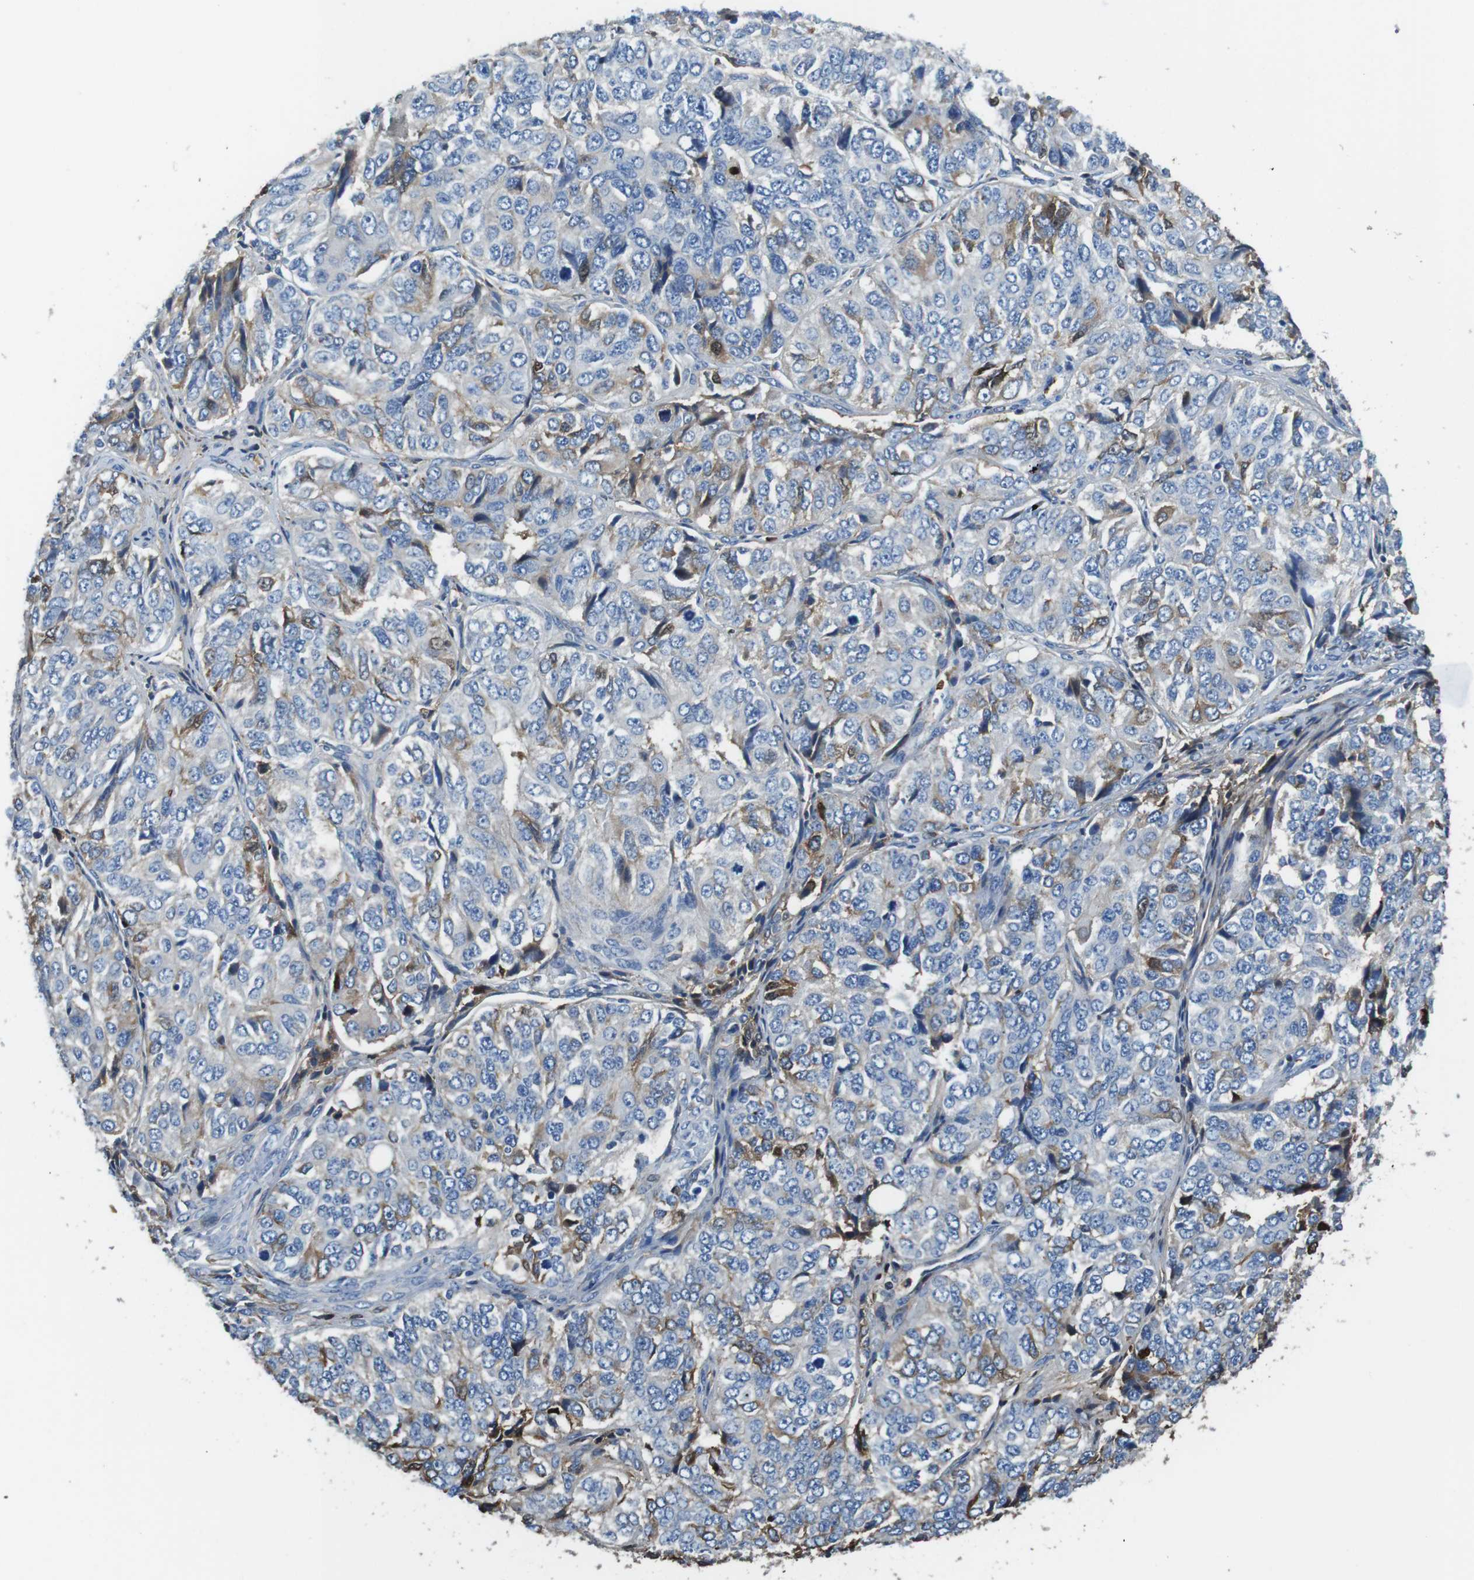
{"staining": {"intensity": "moderate", "quantity": "<25%", "location": "cytoplasmic/membranous"}, "tissue": "ovarian cancer", "cell_type": "Tumor cells", "image_type": "cancer", "snomed": [{"axis": "morphology", "description": "Carcinoma, endometroid"}, {"axis": "topography", "description": "Ovary"}], "caption": "This is an image of immunohistochemistry staining of ovarian cancer, which shows moderate staining in the cytoplasmic/membranous of tumor cells.", "gene": "TMPRSS15", "patient": {"sex": "female", "age": 51}}